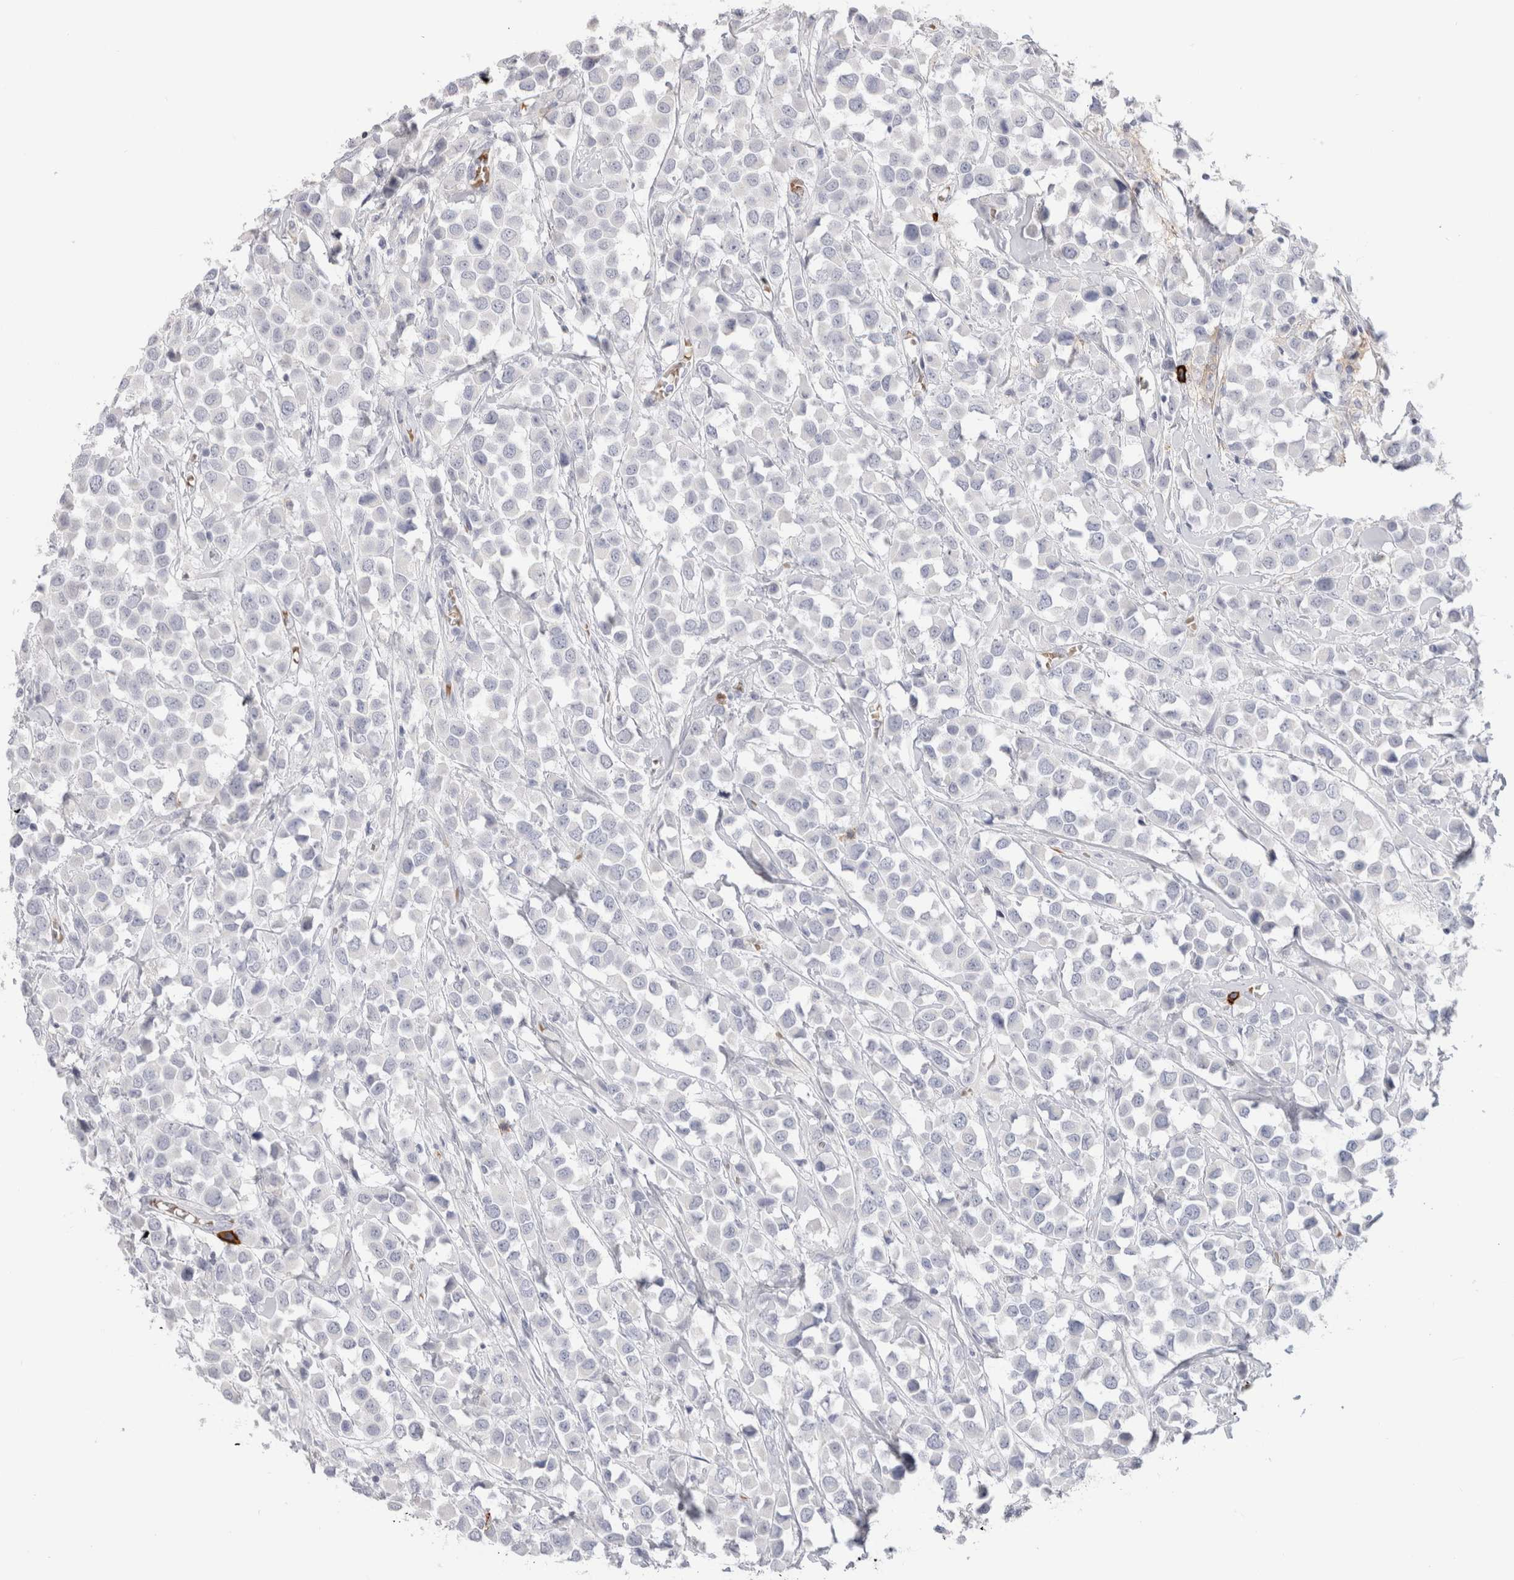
{"staining": {"intensity": "negative", "quantity": "none", "location": "none"}, "tissue": "breast cancer", "cell_type": "Tumor cells", "image_type": "cancer", "snomed": [{"axis": "morphology", "description": "Duct carcinoma"}, {"axis": "topography", "description": "Breast"}], "caption": "Immunohistochemistry photomicrograph of neoplastic tissue: human breast cancer (infiltrating ductal carcinoma) stained with DAB (3,3'-diaminobenzidine) displays no significant protein expression in tumor cells.", "gene": "CD38", "patient": {"sex": "female", "age": 61}}